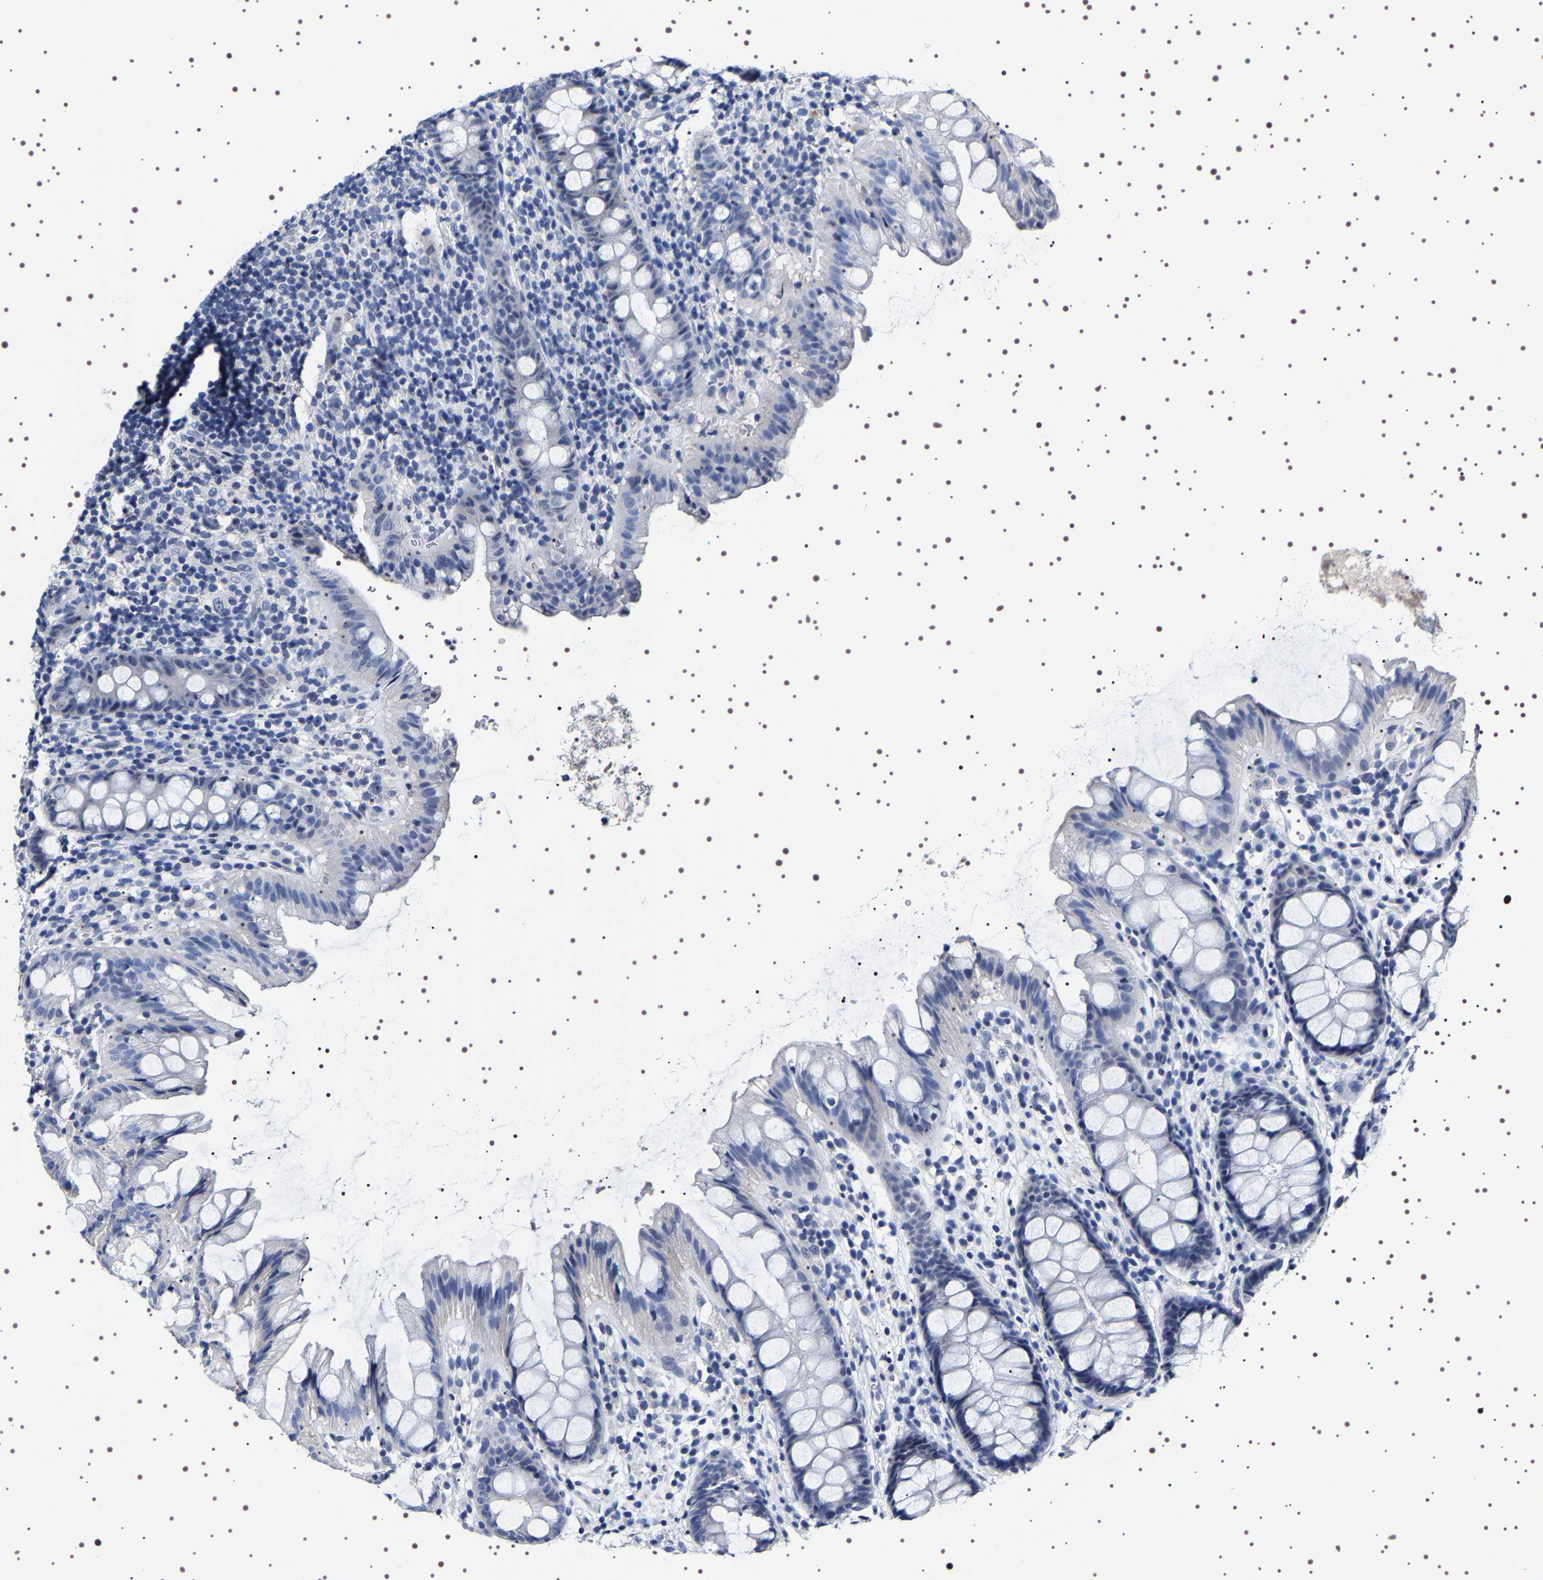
{"staining": {"intensity": "negative", "quantity": "none", "location": "none"}, "tissue": "rectum", "cell_type": "Glandular cells", "image_type": "normal", "snomed": [{"axis": "morphology", "description": "Normal tissue, NOS"}, {"axis": "topography", "description": "Rectum"}], "caption": "High power microscopy histopathology image of an immunohistochemistry (IHC) histopathology image of unremarkable rectum, revealing no significant staining in glandular cells. (Brightfield microscopy of DAB (3,3'-diaminobenzidine) immunohistochemistry (IHC) at high magnification).", "gene": "UBQLN3", "patient": {"sex": "female", "age": 65}}